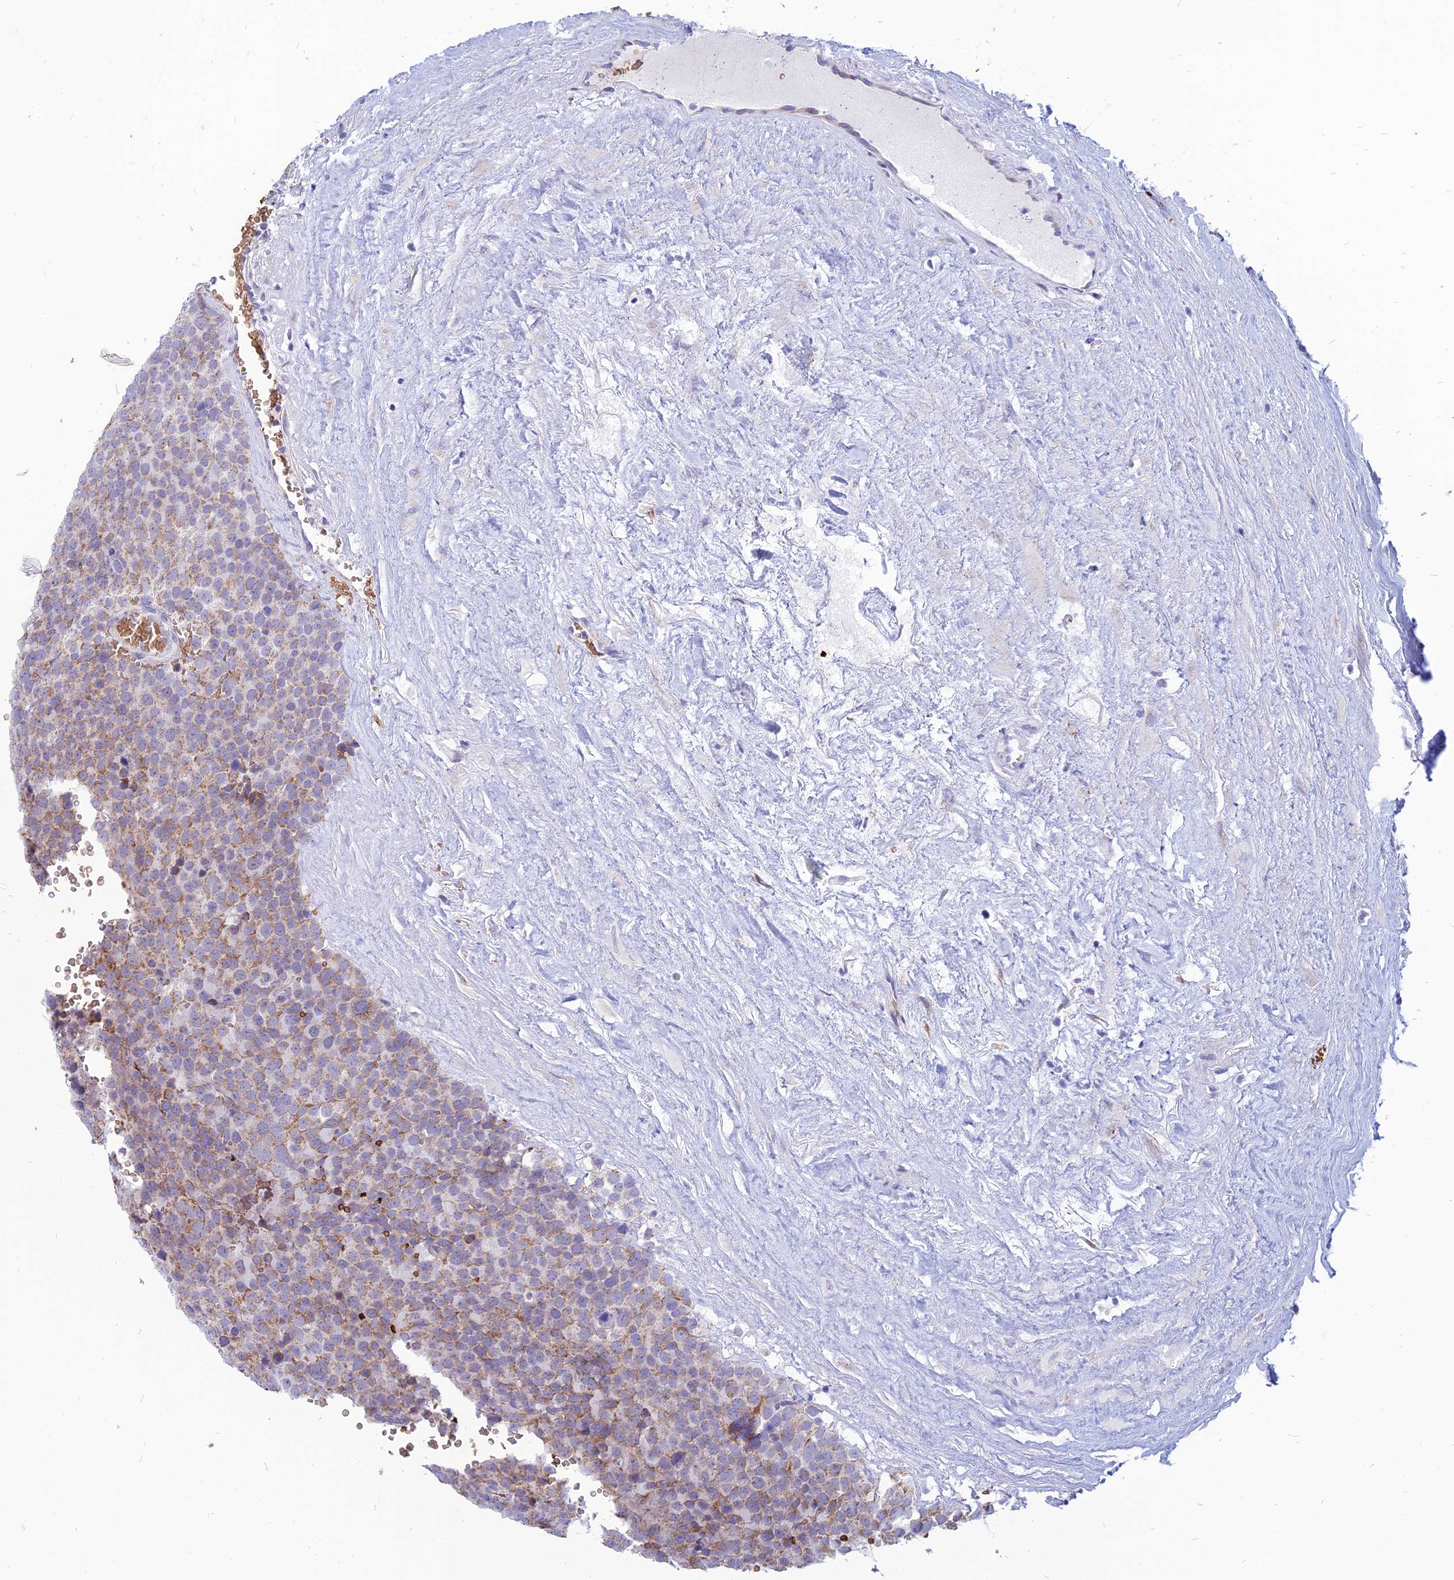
{"staining": {"intensity": "moderate", "quantity": ">75%", "location": "cytoplasmic/membranous"}, "tissue": "testis cancer", "cell_type": "Tumor cells", "image_type": "cancer", "snomed": [{"axis": "morphology", "description": "Seminoma, NOS"}, {"axis": "topography", "description": "Testis"}], "caption": "IHC (DAB (3,3'-diaminobenzidine)) staining of testis cancer (seminoma) shows moderate cytoplasmic/membranous protein positivity in about >75% of tumor cells. (DAB (3,3'-diaminobenzidine) = brown stain, brightfield microscopy at high magnification).", "gene": "HHAT", "patient": {"sex": "male", "age": 71}}